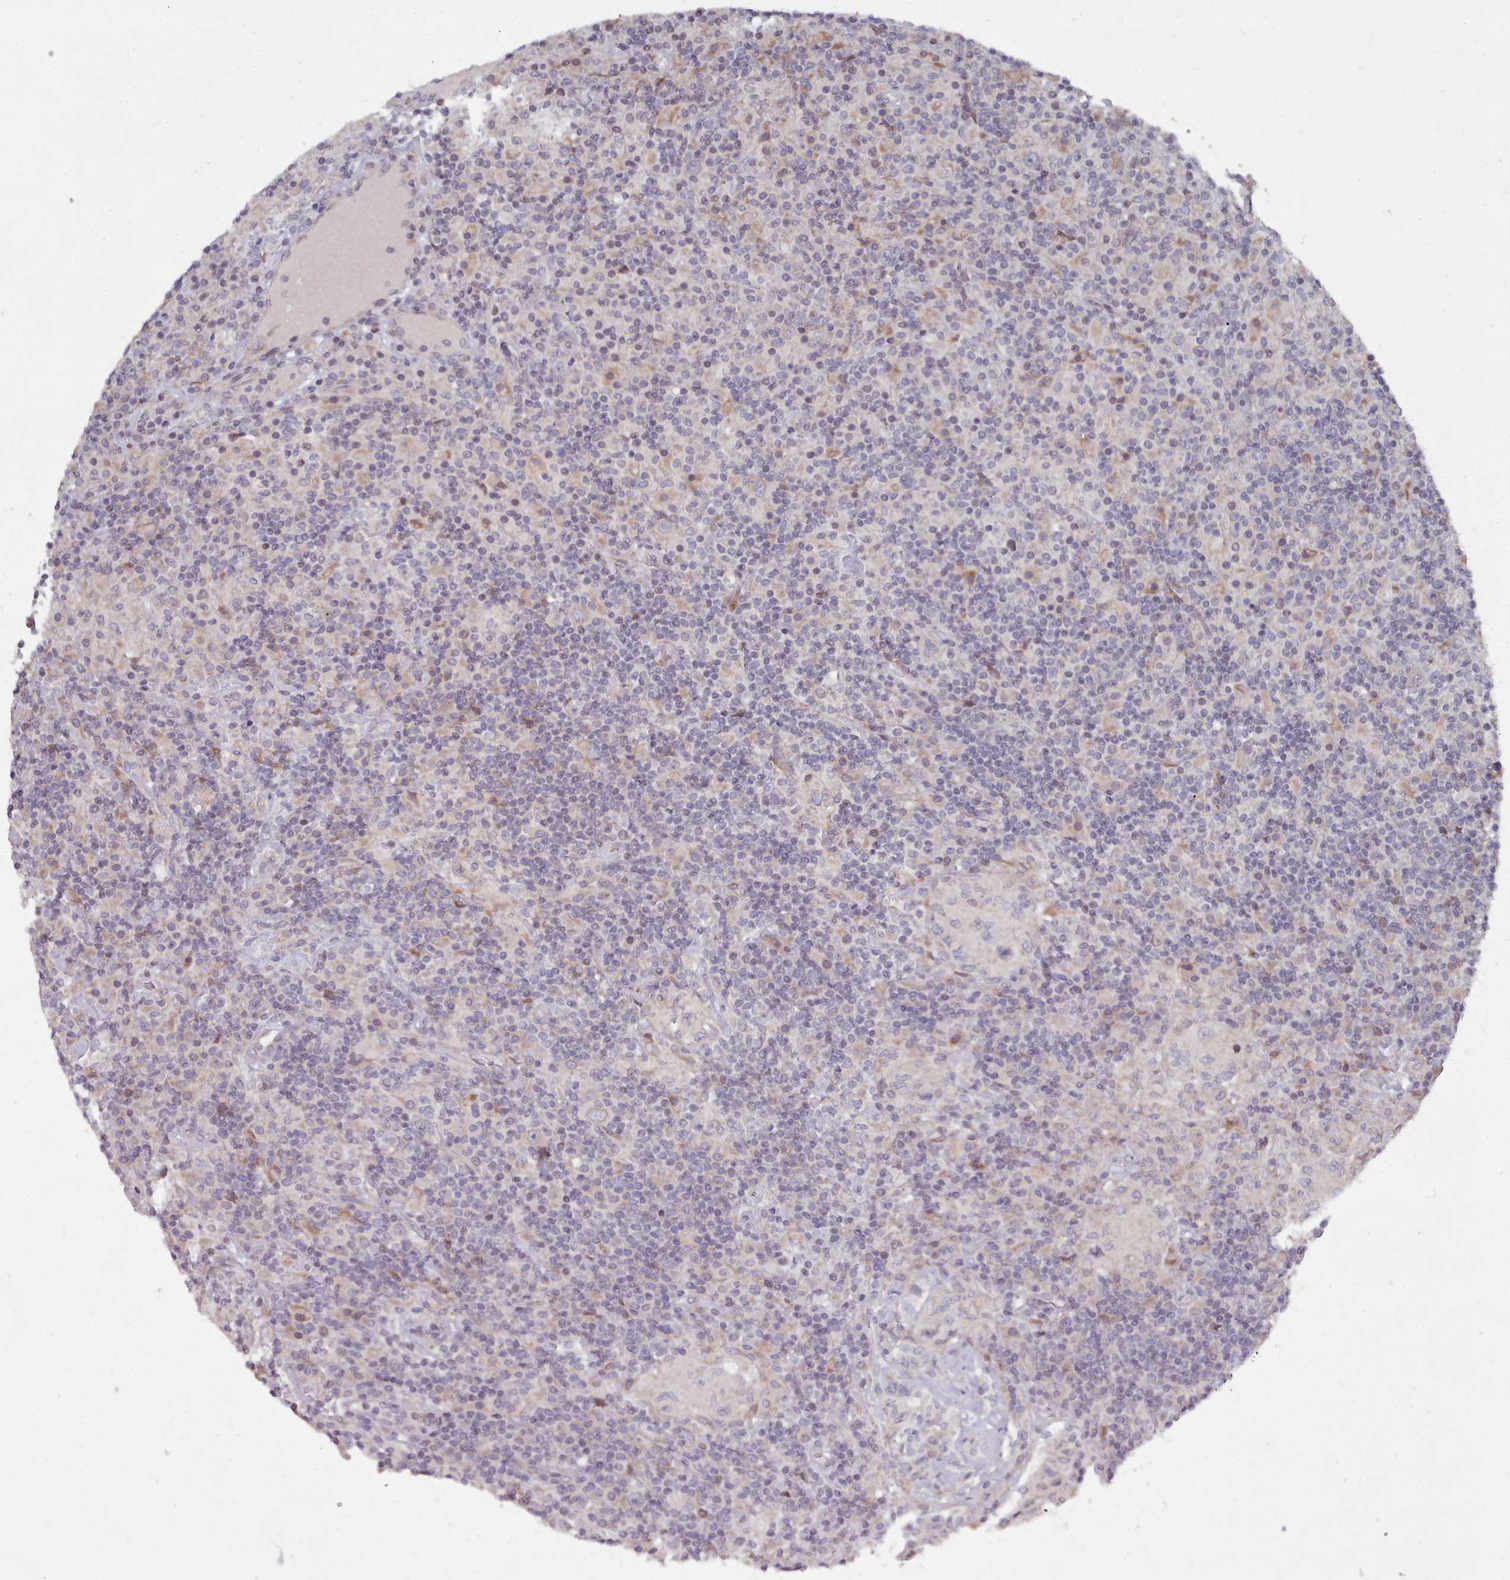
{"staining": {"intensity": "negative", "quantity": "none", "location": "none"}, "tissue": "lymphoma", "cell_type": "Tumor cells", "image_type": "cancer", "snomed": [{"axis": "morphology", "description": "Hodgkin's disease, NOS"}, {"axis": "topography", "description": "Lymph node"}], "caption": "DAB (3,3'-diaminobenzidine) immunohistochemical staining of lymphoma exhibits no significant expression in tumor cells.", "gene": "ACKR3", "patient": {"sex": "male", "age": 70}}